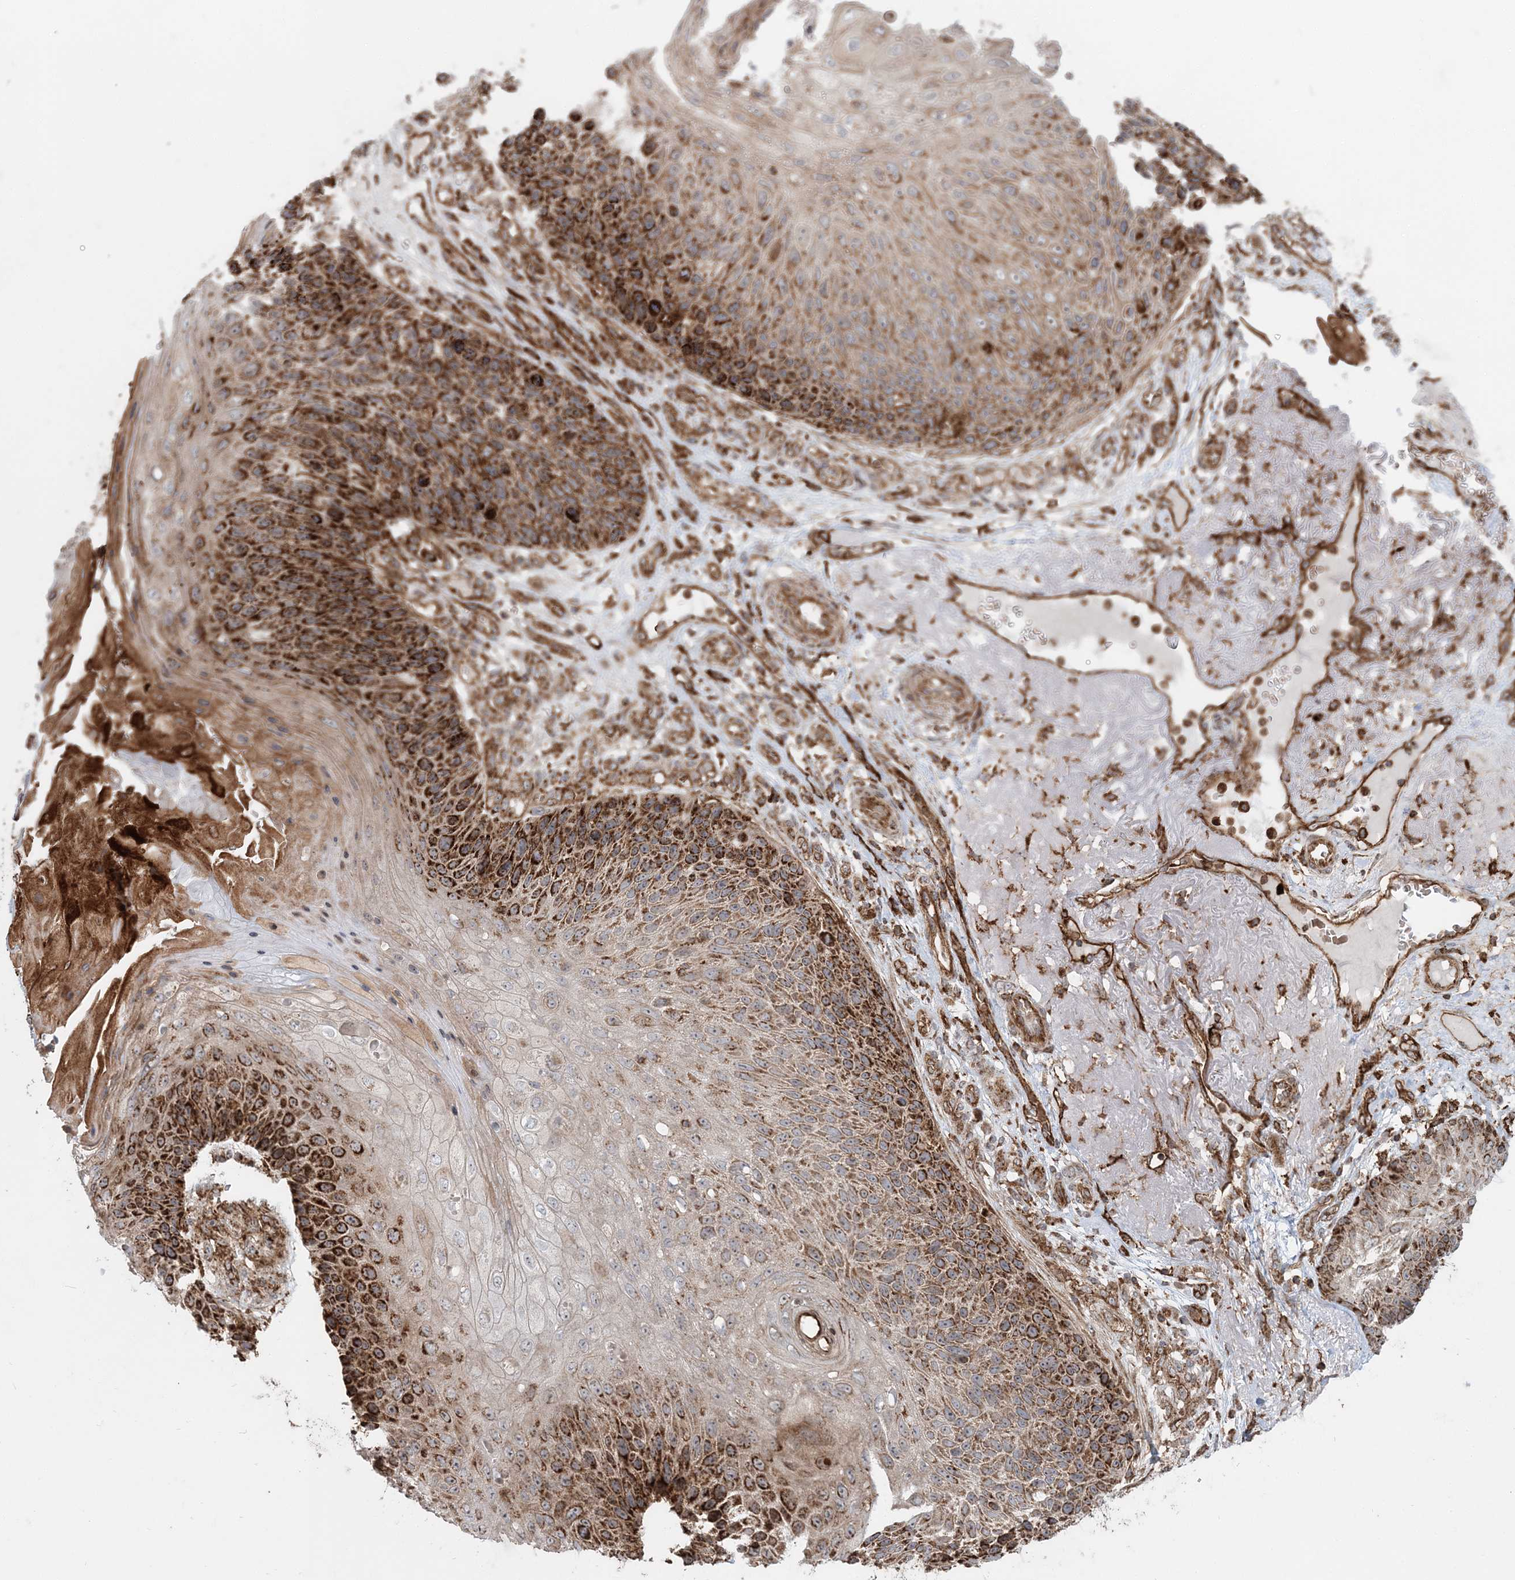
{"staining": {"intensity": "strong", "quantity": ">75%", "location": "cytoplasmic/membranous"}, "tissue": "skin cancer", "cell_type": "Tumor cells", "image_type": "cancer", "snomed": [{"axis": "morphology", "description": "Squamous cell carcinoma, NOS"}, {"axis": "topography", "description": "Skin"}], "caption": "A micrograph of human skin cancer (squamous cell carcinoma) stained for a protein displays strong cytoplasmic/membranous brown staining in tumor cells.", "gene": "LRPPRC", "patient": {"sex": "female", "age": 88}}